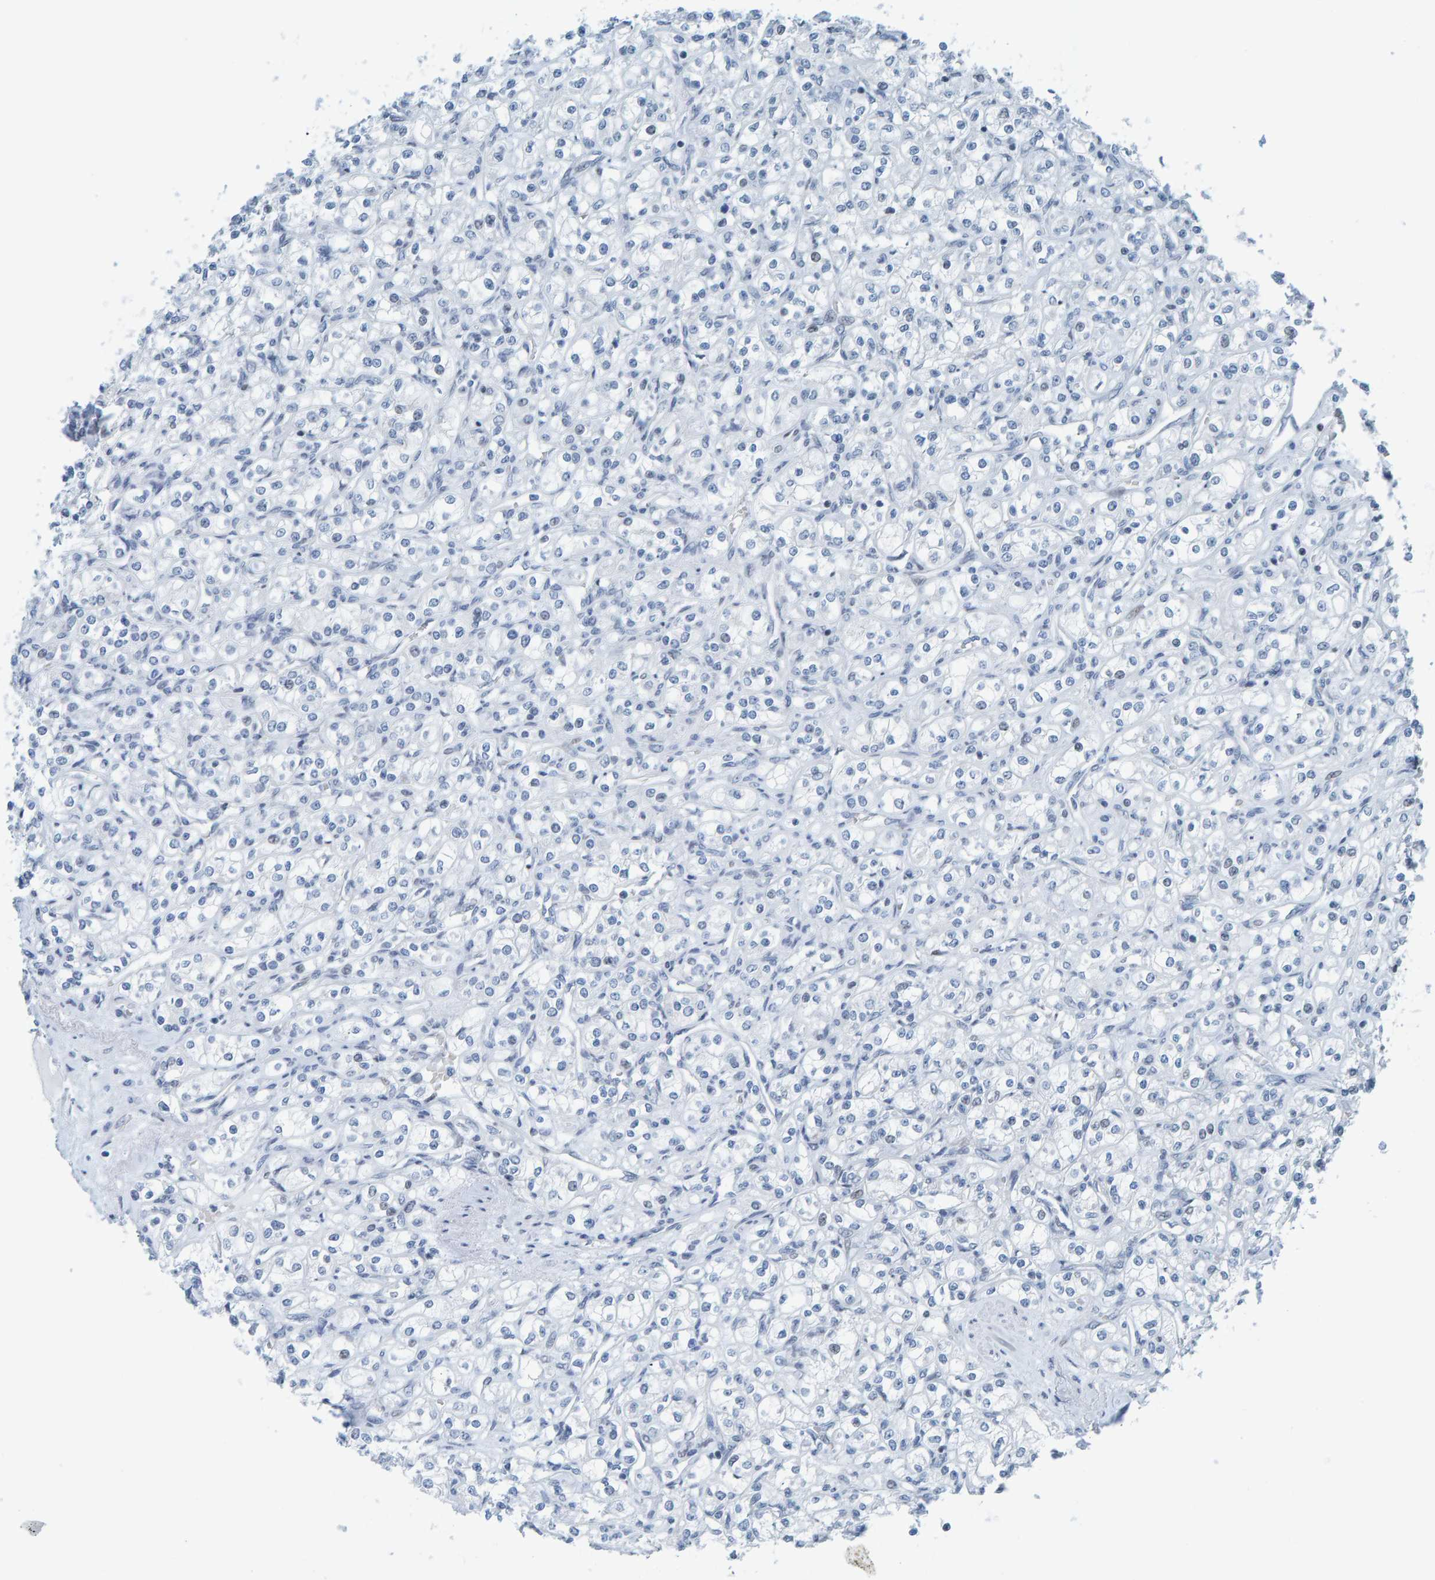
{"staining": {"intensity": "negative", "quantity": "none", "location": "none"}, "tissue": "renal cancer", "cell_type": "Tumor cells", "image_type": "cancer", "snomed": [{"axis": "morphology", "description": "Adenocarcinoma, NOS"}, {"axis": "topography", "description": "Kidney"}], "caption": "Tumor cells are negative for protein expression in human renal adenocarcinoma. The staining was performed using DAB (3,3'-diaminobenzidine) to visualize the protein expression in brown, while the nuclei were stained in blue with hematoxylin (Magnification: 20x).", "gene": "CNP", "patient": {"sex": "male", "age": 77}}